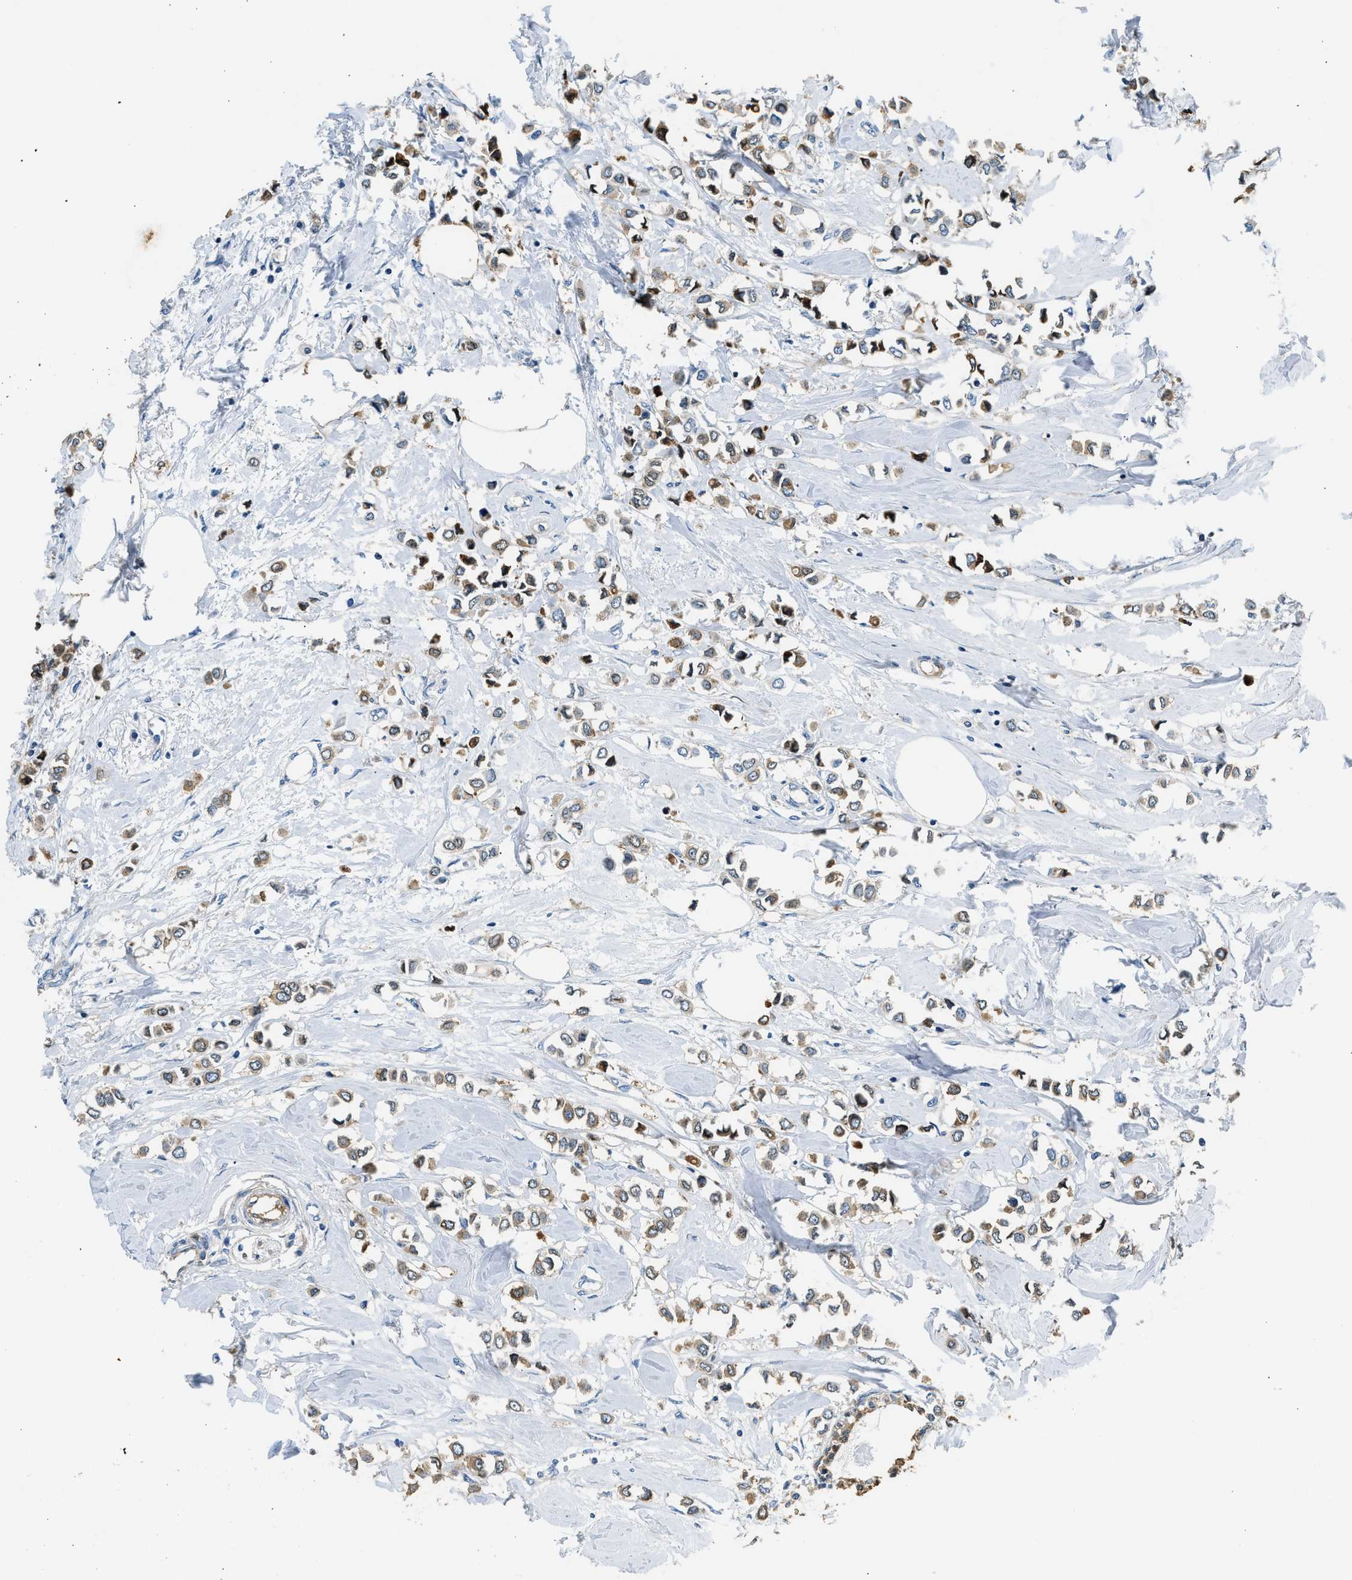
{"staining": {"intensity": "moderate", "quantity": "25%-75%", "location": "cytoplasmic/membranous"}, "tissue": "breast cancer", "cell_type": "Tumor cells", "image_type": "cancer", "snomed": [{"axis": "morphology", "description": "Lobular carcinoma"}, {"axis": "topography", "description": "Breast"}], "caption": "IHC image of breast cancer stained for a protein (brown), which demonstrates medium levels of moderate cytoplasmic/membranous staining in approximately 25%-75% of tumor cells.", "gene": "ANXA3", "patient": {"sex": "female", "age": 51}}